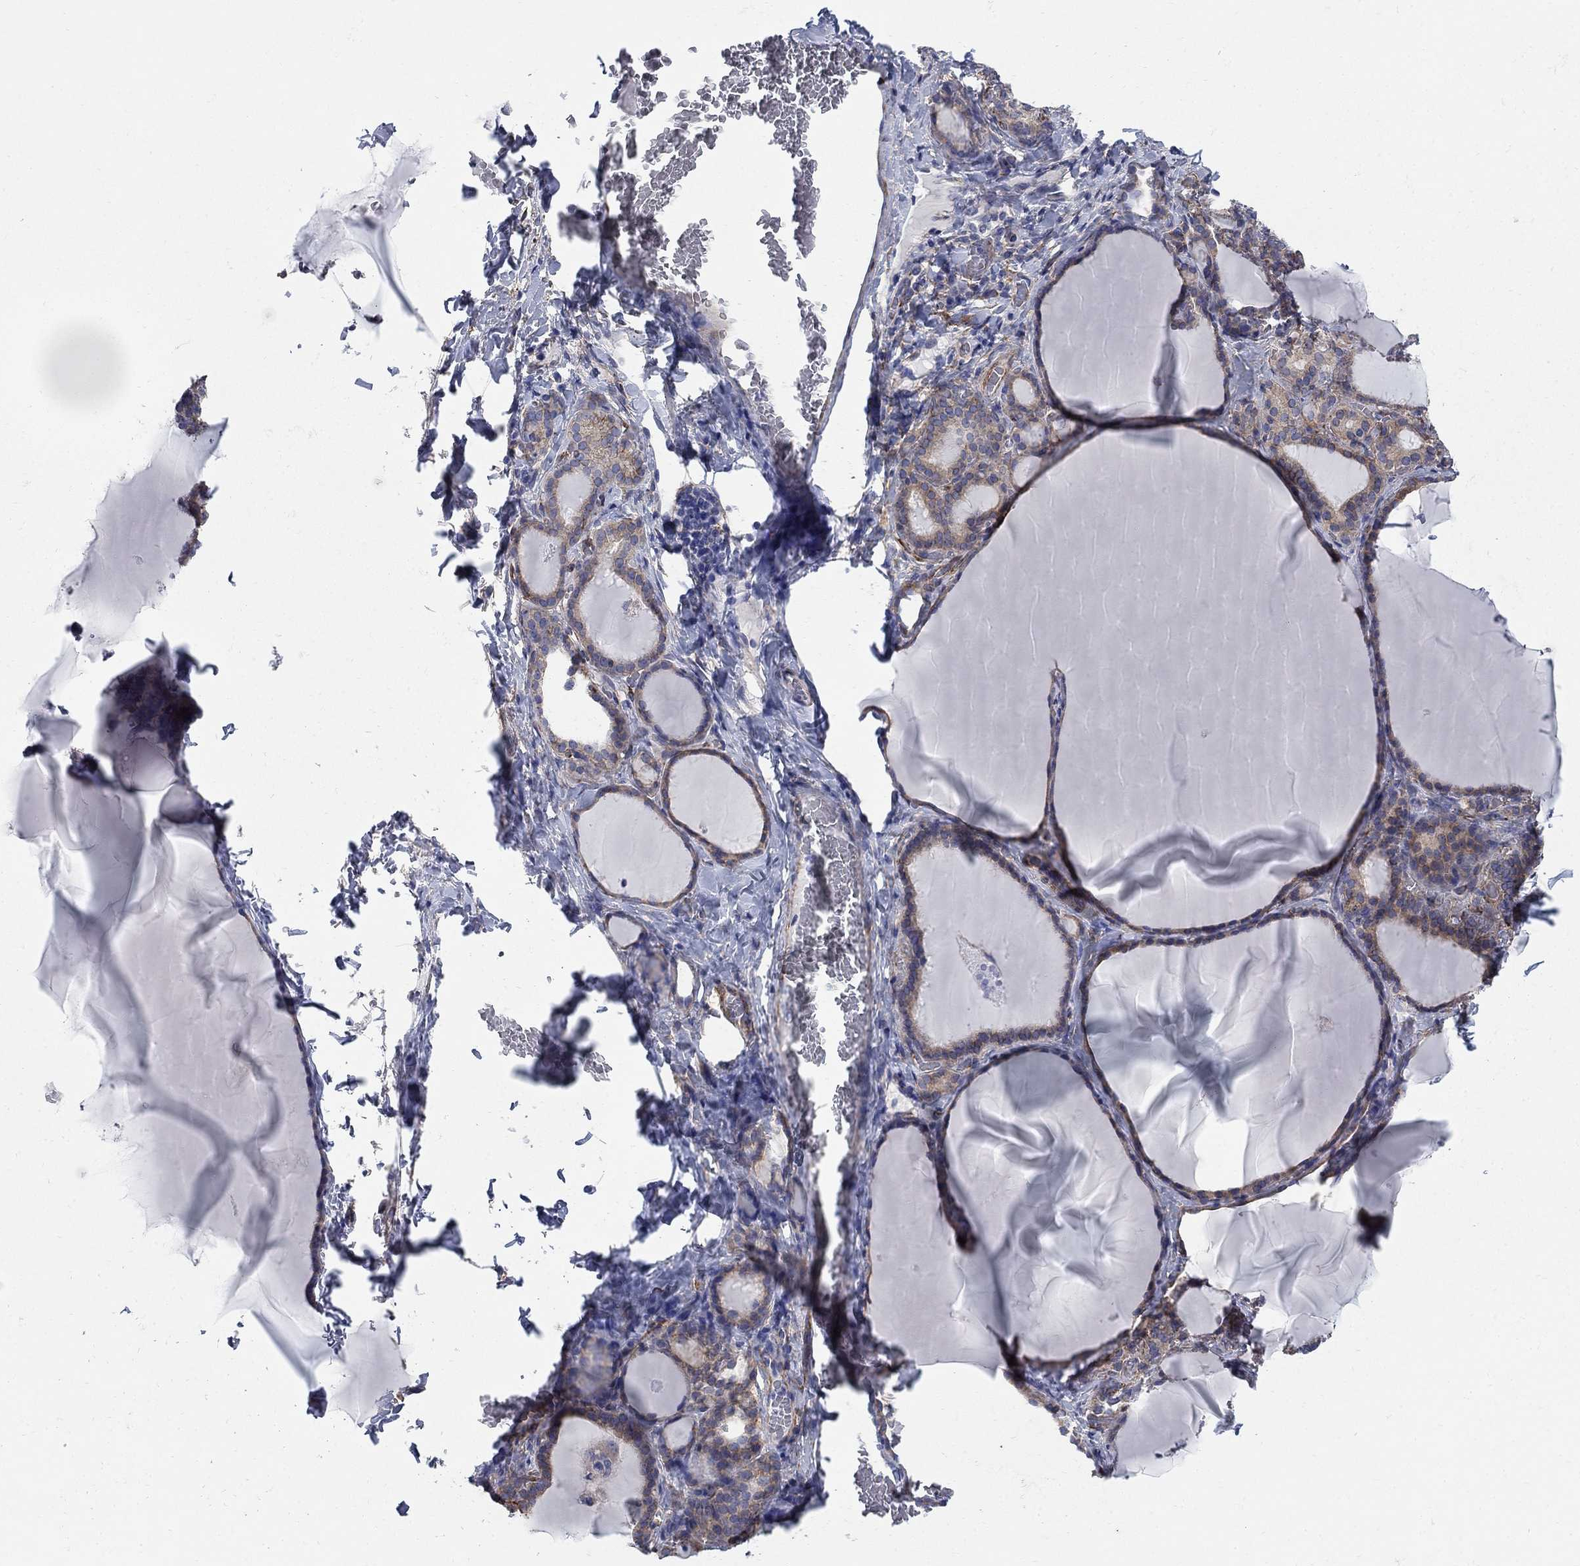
{"staining": {"intensity": "moderate", "quantity": ">75%", "location": "cytoplasmic/membranous"}, "tissue": "thyroid gland", "cell_type": "Glandular cells", "image_type": "normal", "snomed": [{"axis": "morphology", "description": "Normal tissue, NOS"}, {"axis": "morphology", "description": "Hyperplasia, NOS"}, {"axis": "topography", "description": "Thyroid gland"}], "caption": "Protein staining displays moderate cytoplasmic/membranous staining in approximately >75% of glandular cells in unremarkable thyroid gland. (Stains: DAB in brown, nuclei in blue, Microscopy: brightfield microscopy at high magnification).", "gene": "SEPTIN8", "patient": {"sex": "female", "age": 27}}